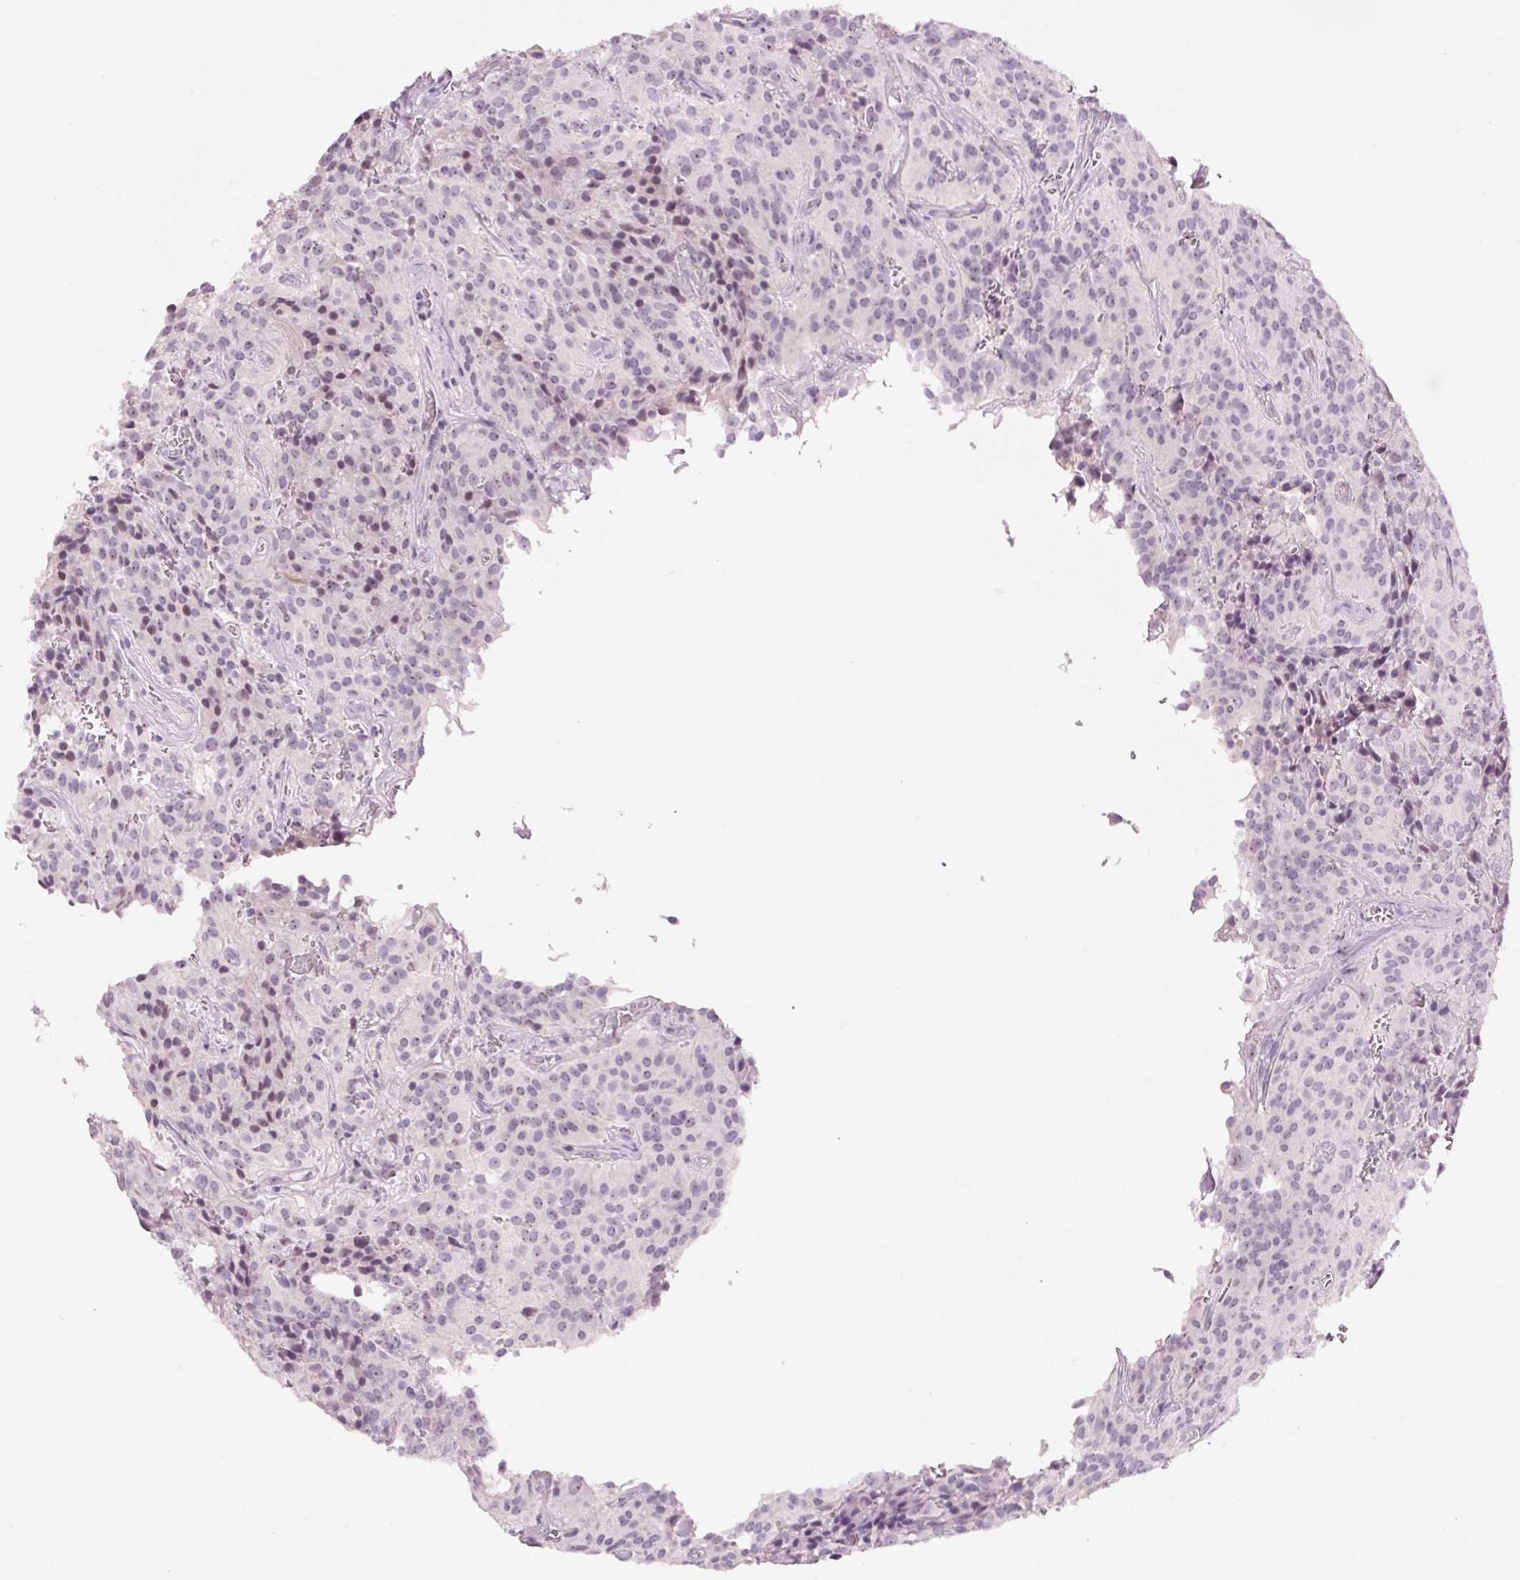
{"staining": {"intensity": "weak", "quantity": "<25%", "location": "nuclear"}, "tissue": "glioma", "cell_type": "Tumor cells", "image_type": "cancer", "snomed": [{"axis": "morphology", "description": "Glioma, malignant, Low grade"}, {"axis": "topography", "description": "Brain"}], "caption": "IHC micrograph of malignant glioma (low-grade) stained for a protein (brown), which exhibits no staining in tumor cells.", "gene": "GCG", "patient": {"sex": "male", "age": 42}}